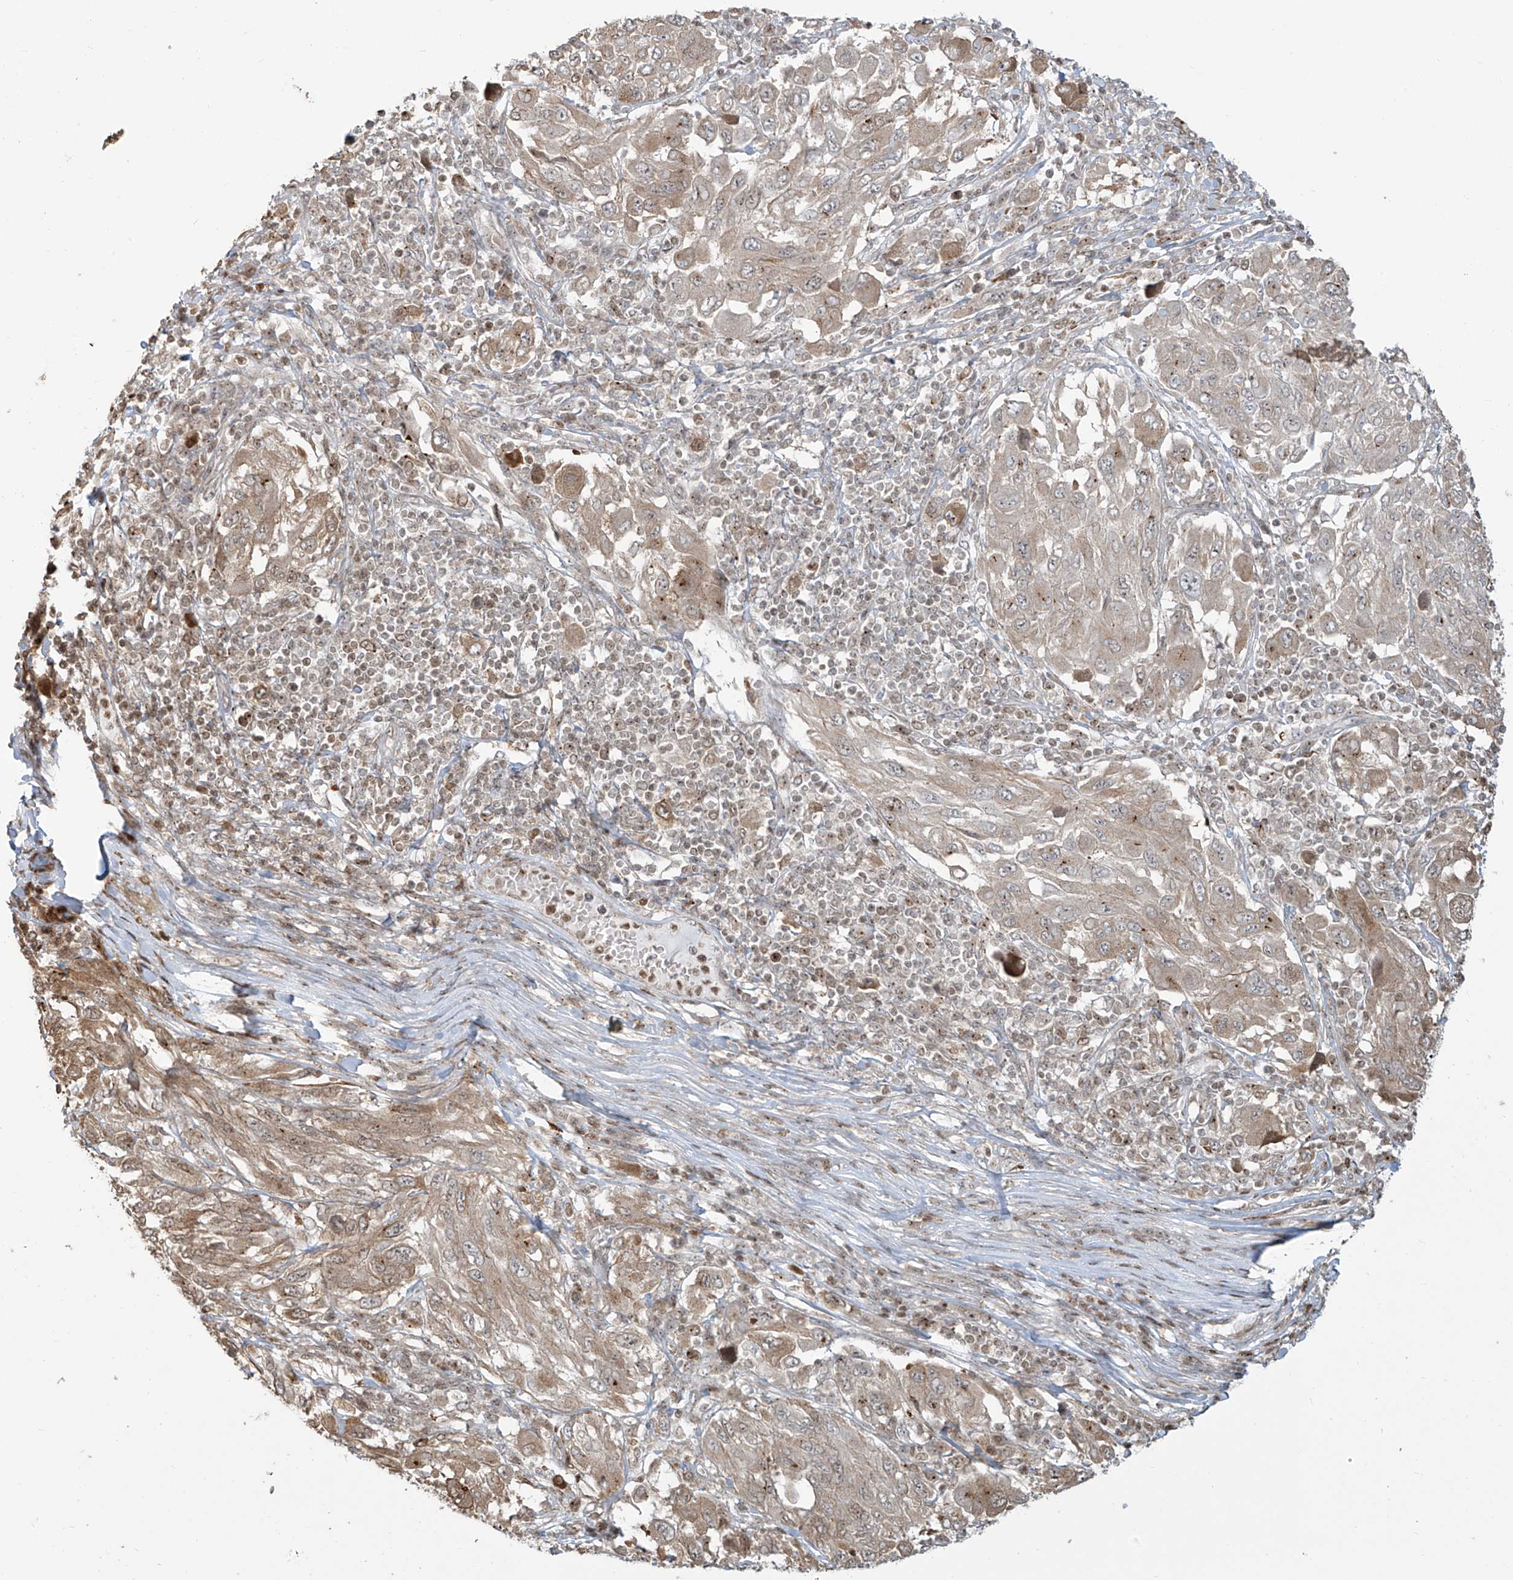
{"staining": {"intensity": "weak", "quantity": ">75%", "location": "cytoplasmic/membranous"}, "tissue": "melanoma", "cell_type": "Tumor cells", "image_type": "cancer", "snomed": [{"axis": "morphology", "description": "Malignant melanoma, NOS"}, {"axis": "topography", "description": "Skin"}], "caption": "Immunohistochemistry (IHC) image of neoplastic tissue: human melanoma stained using IHC reveals low levels of weak protein expression localized specifically in the cytoplasmic/membranous of tumor cells, appearing as a cytoplasmic/membranous brown color.", "gene": "VMP1", "patient": {"sex": "female", "age": 91}}